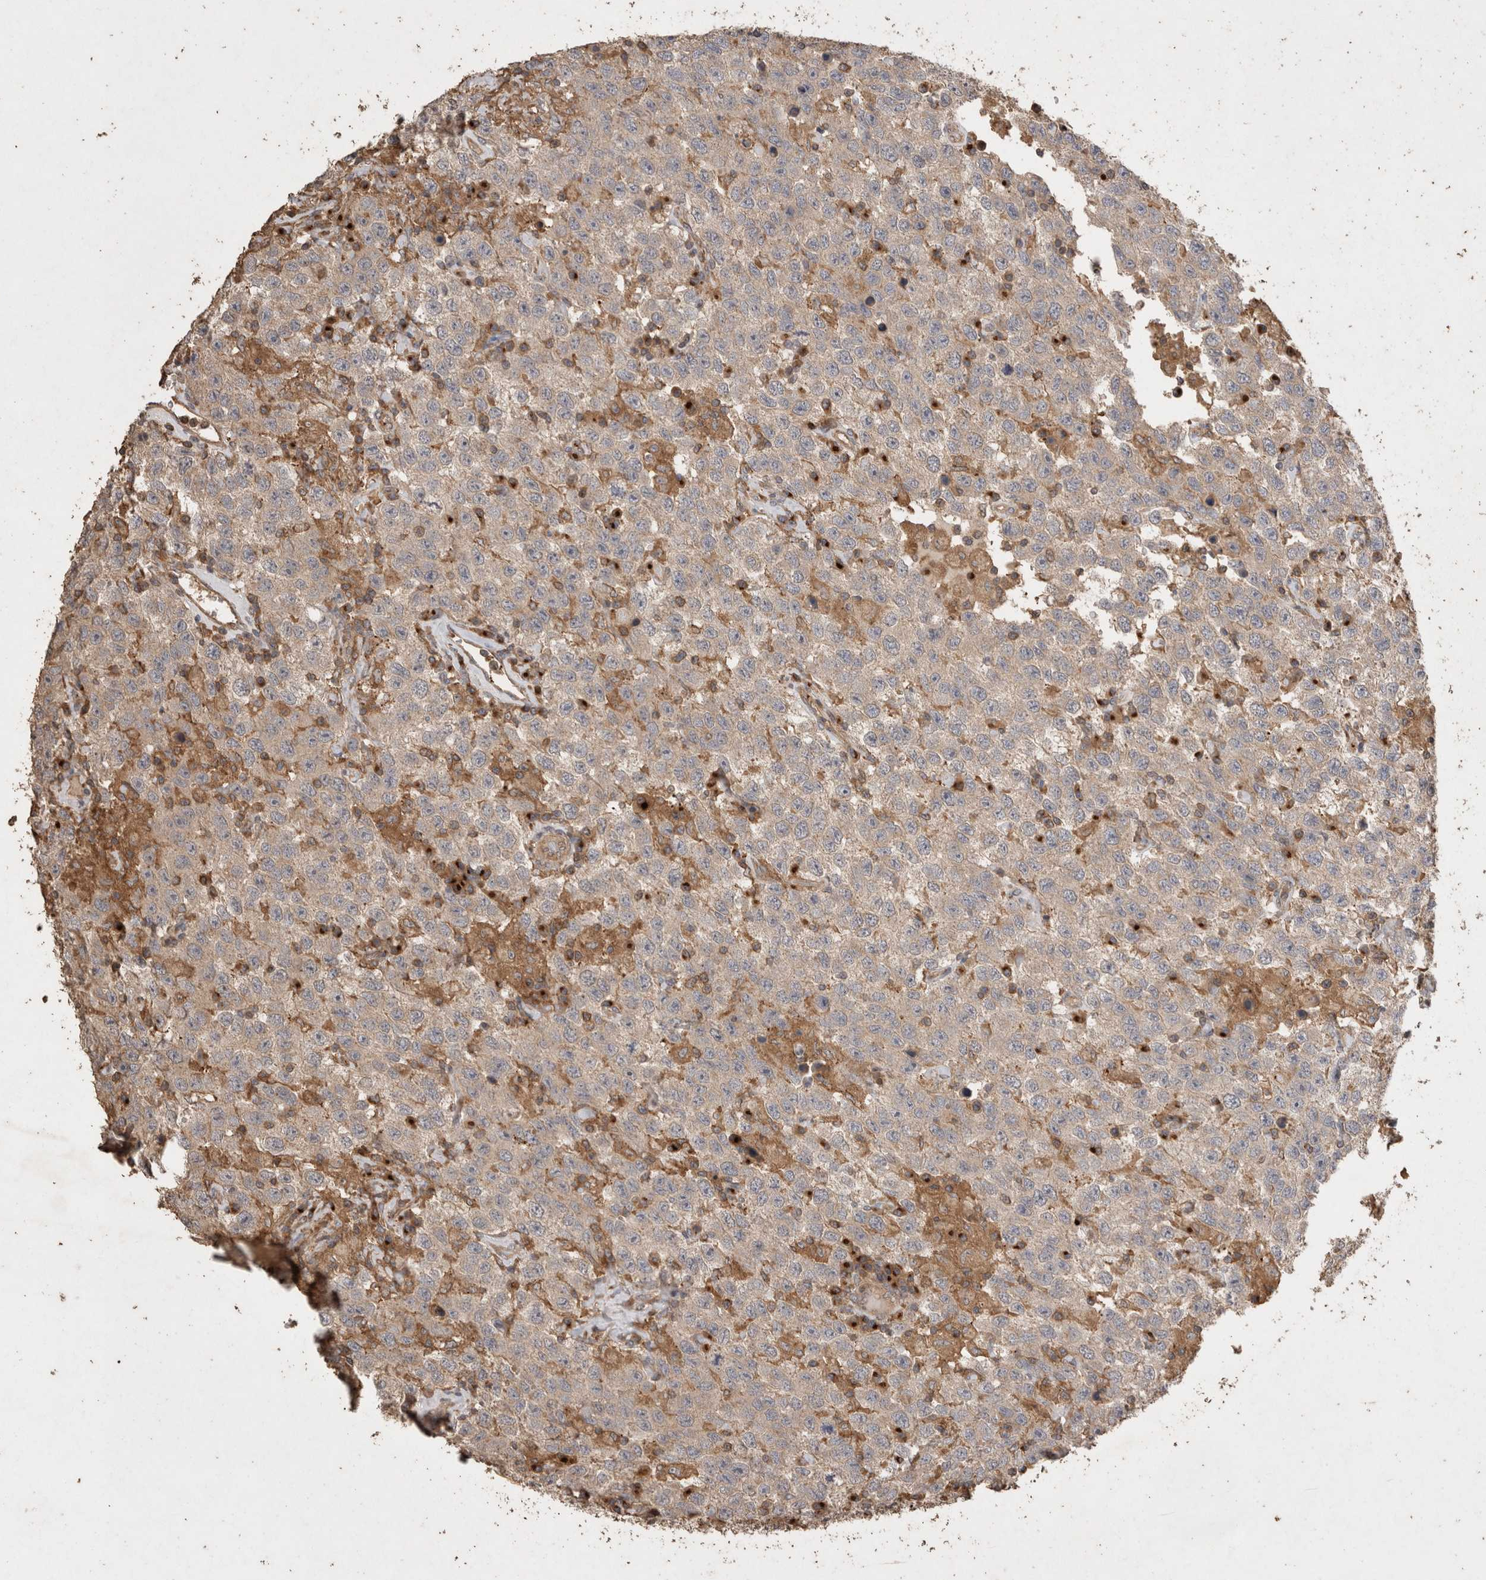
{"staining": {"intensity": "weak", "quantity": "25%-75%", "location": "cytoplasmic/membranous"}, "tissue": "testis cancer", "cell_type": "Tumor cells", "image_type": "cancer", "snomed": [{"axis": "morphology", "description": "Seminoma, NOS"}, {"axis": "topography", "description": "Testis"}], "caption": "Testis seminoma tissue shows weak cytoplasmic/membranous staining in approximately 25%-75% of tumor cells, visualized by immunohistochemistry.", "gene": "SNX31", "patient": {"sex": "male", "age": 41}}